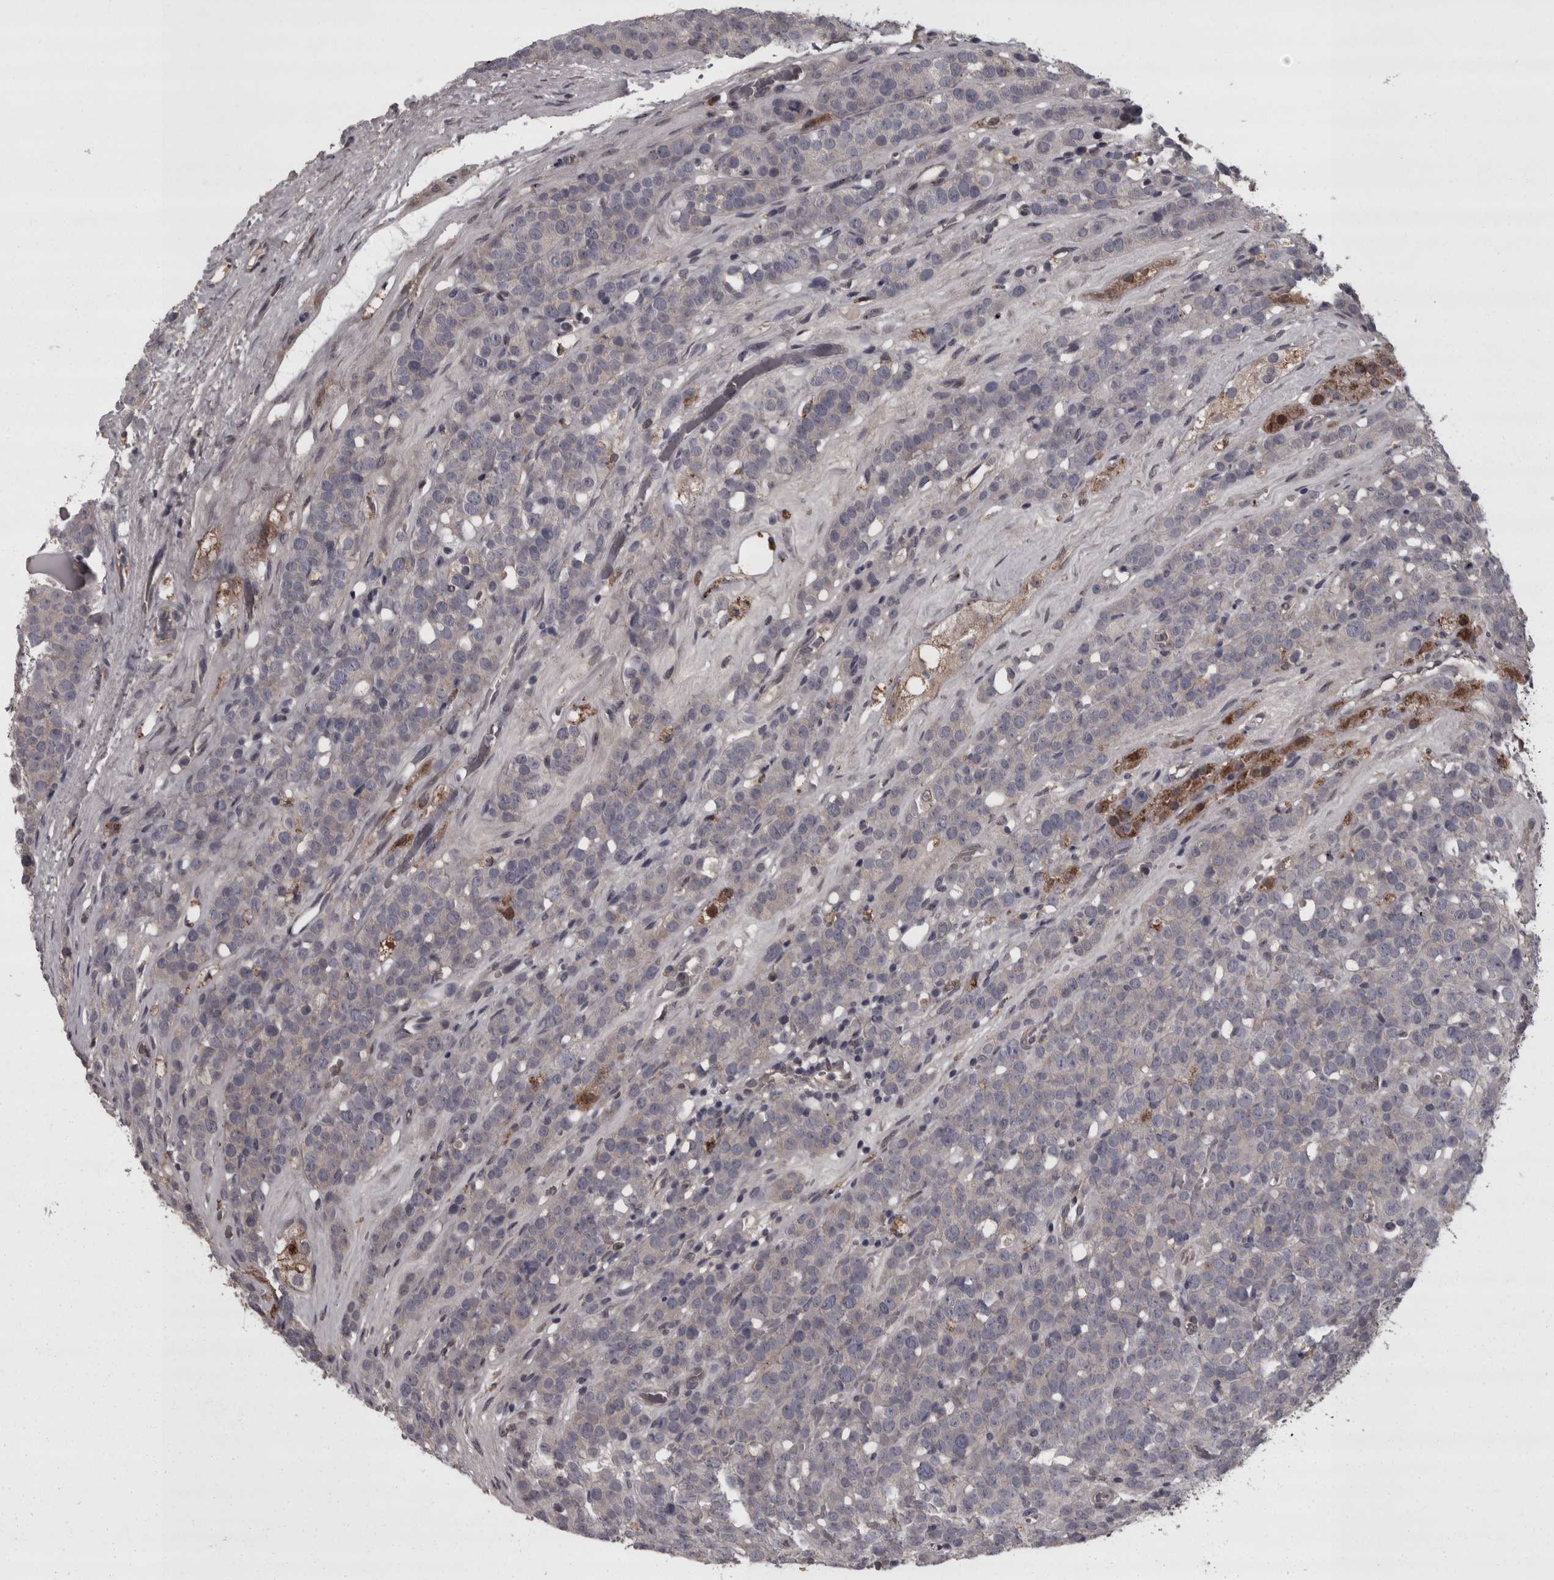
{"staining": {"intensity": "negative", "quantity": "none", "location": "none"}, "tissue": "testis cancer", "cell_type": "Tumor cells", "image_type": "cancer", "snomed": [{"axis": "morphology", "description": "Seminoma, NOS"}, {"axis": "topography", "description": "Testis"}], "caption": "An image of human testis seminoma is negative for staining in tumor cells.", "gene": "PCDH17", "patient": {"sex": "male", "age": 71}}